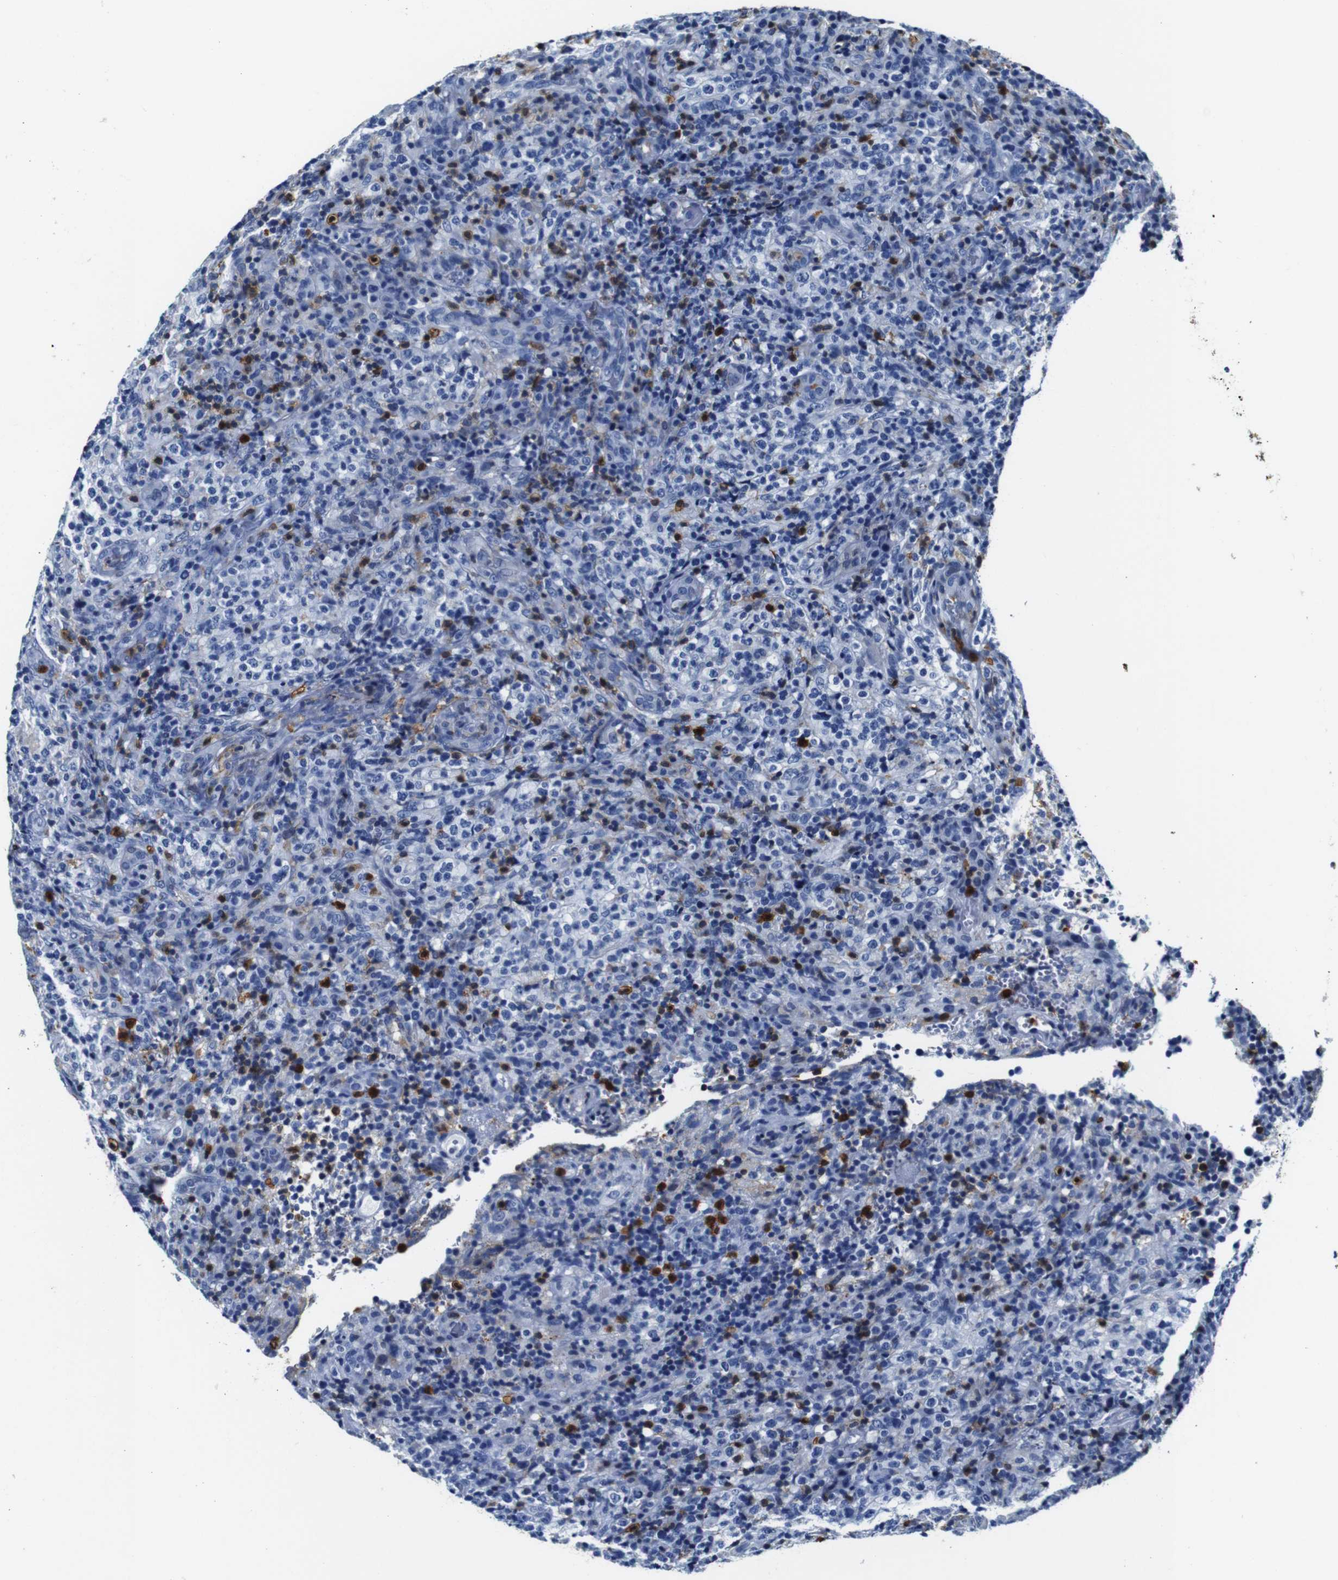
{"staining": {"intensity": "negative", "quantity": "none", "location": "none"}, "tissue": "lymphoma", "cell_type": "Tumor cells", "image_type": "cancer", "snomed": [{"axis": "morphology", "description": "Malignant lymphoma, non-Hodgkin's type, High grade"}, {"axis": "topography", "description": "Lymph node"}], "caption": "Tumor cells show no significant protein expression in malignant lymphoma, non-Hodgkin's type (high-grade). The staining was performed using DAB to visualize the protein expression in brown, while the nuclei were stained in blue with hematoxylin (Magnification: 20x).", "gene": "ANXA1", "patient": {"sex": "female", "age": 76}}